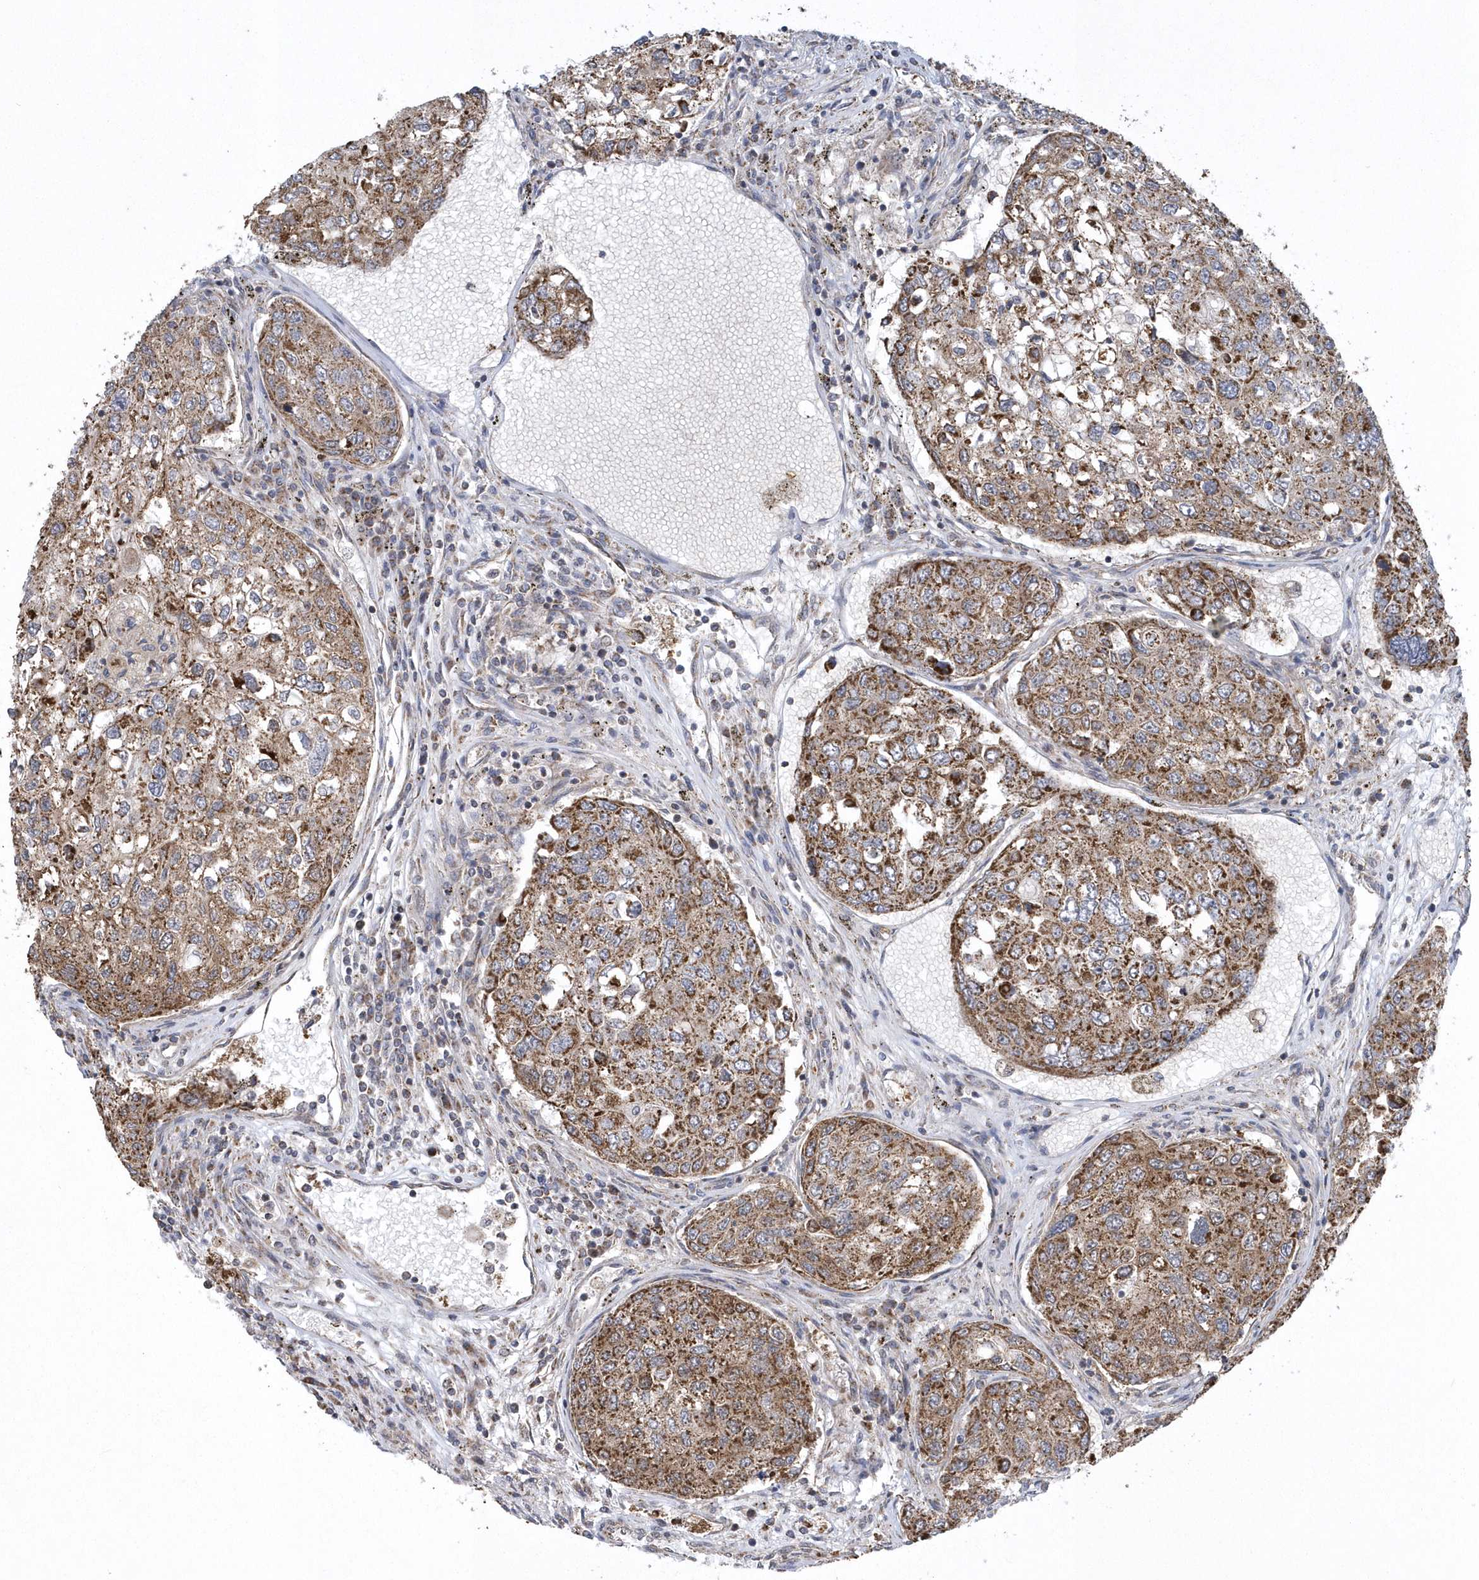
{"staining": {"intensity": "strong", "quantity": ">75%", "location": "cytoplasmic/membranous"}, "tissue": "urothelial cancer", "cell_type": "Tumor cells", "image_type": "cancer", "snomed": [{"axis": "morphology", "description": "Urothelial carcinoma, High grade"}, {"axis": "topography", "description": "Lymph node"}, {"axis": "topography", "description": "Urinary bladder"}], "caption": "Immunohistochemical staining of urothelial cancer shows strong cytoplasmic/membranous protein expression in approximately >75% of tumor cells.", "gene": "SLX9", "patient": {"sex": "male", "age": 51}}